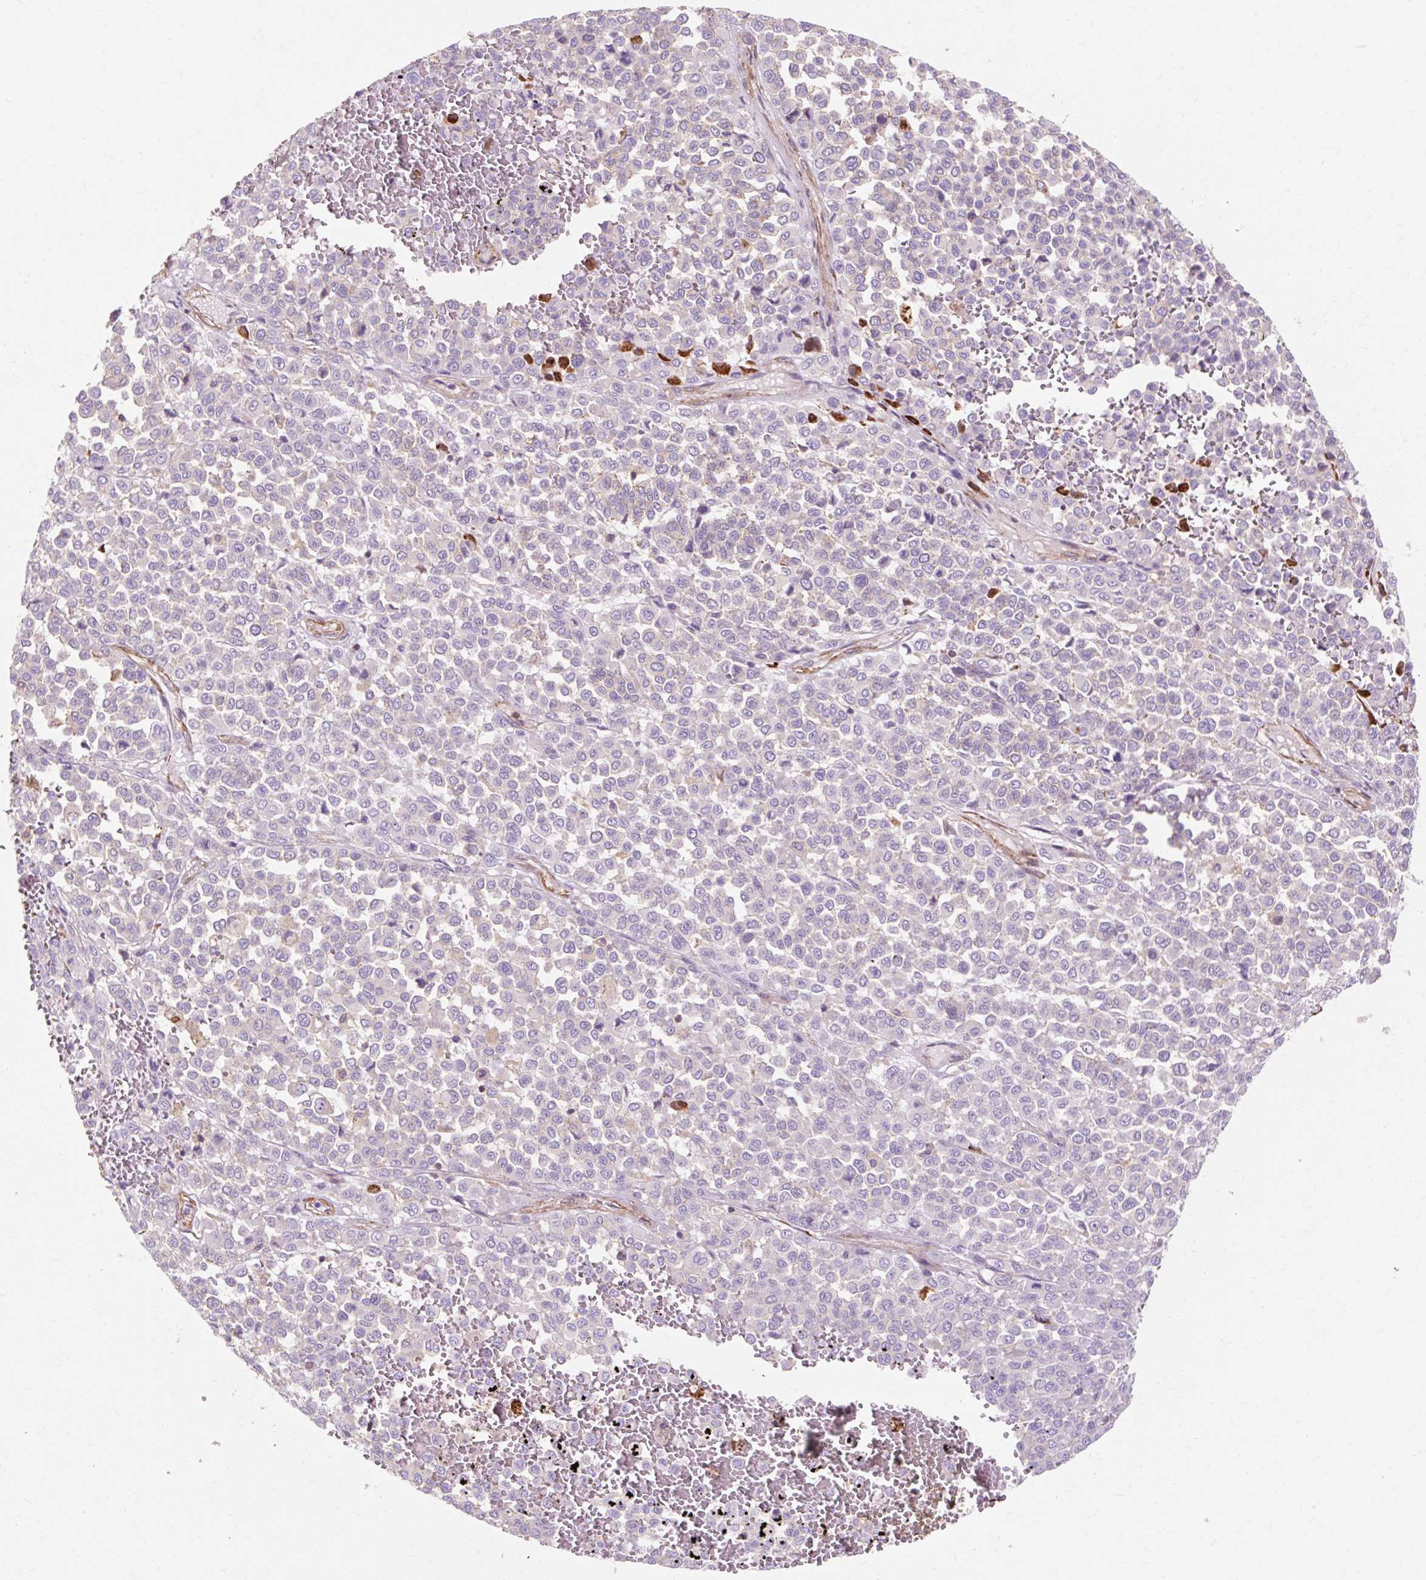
{"staining": {"intensity": "negative", "quantity": "none", "location": "none"}, "tissue": "melanoma", "cell_type": "Tumor cells", "image_type": "cancer", "snomed": [{"axis": "morphology", "description": "Malignant melanoma, Metastatic site"}, {"axis": "topography", "description": "Pancreas"}], "caption": "The immunohistochemistry (IHC) photomicrograph has no significant staining in tumor cells of melanoma tissue.", "gene": "TBC1D2B", "patient": {"sex": "female", "age": 30}}